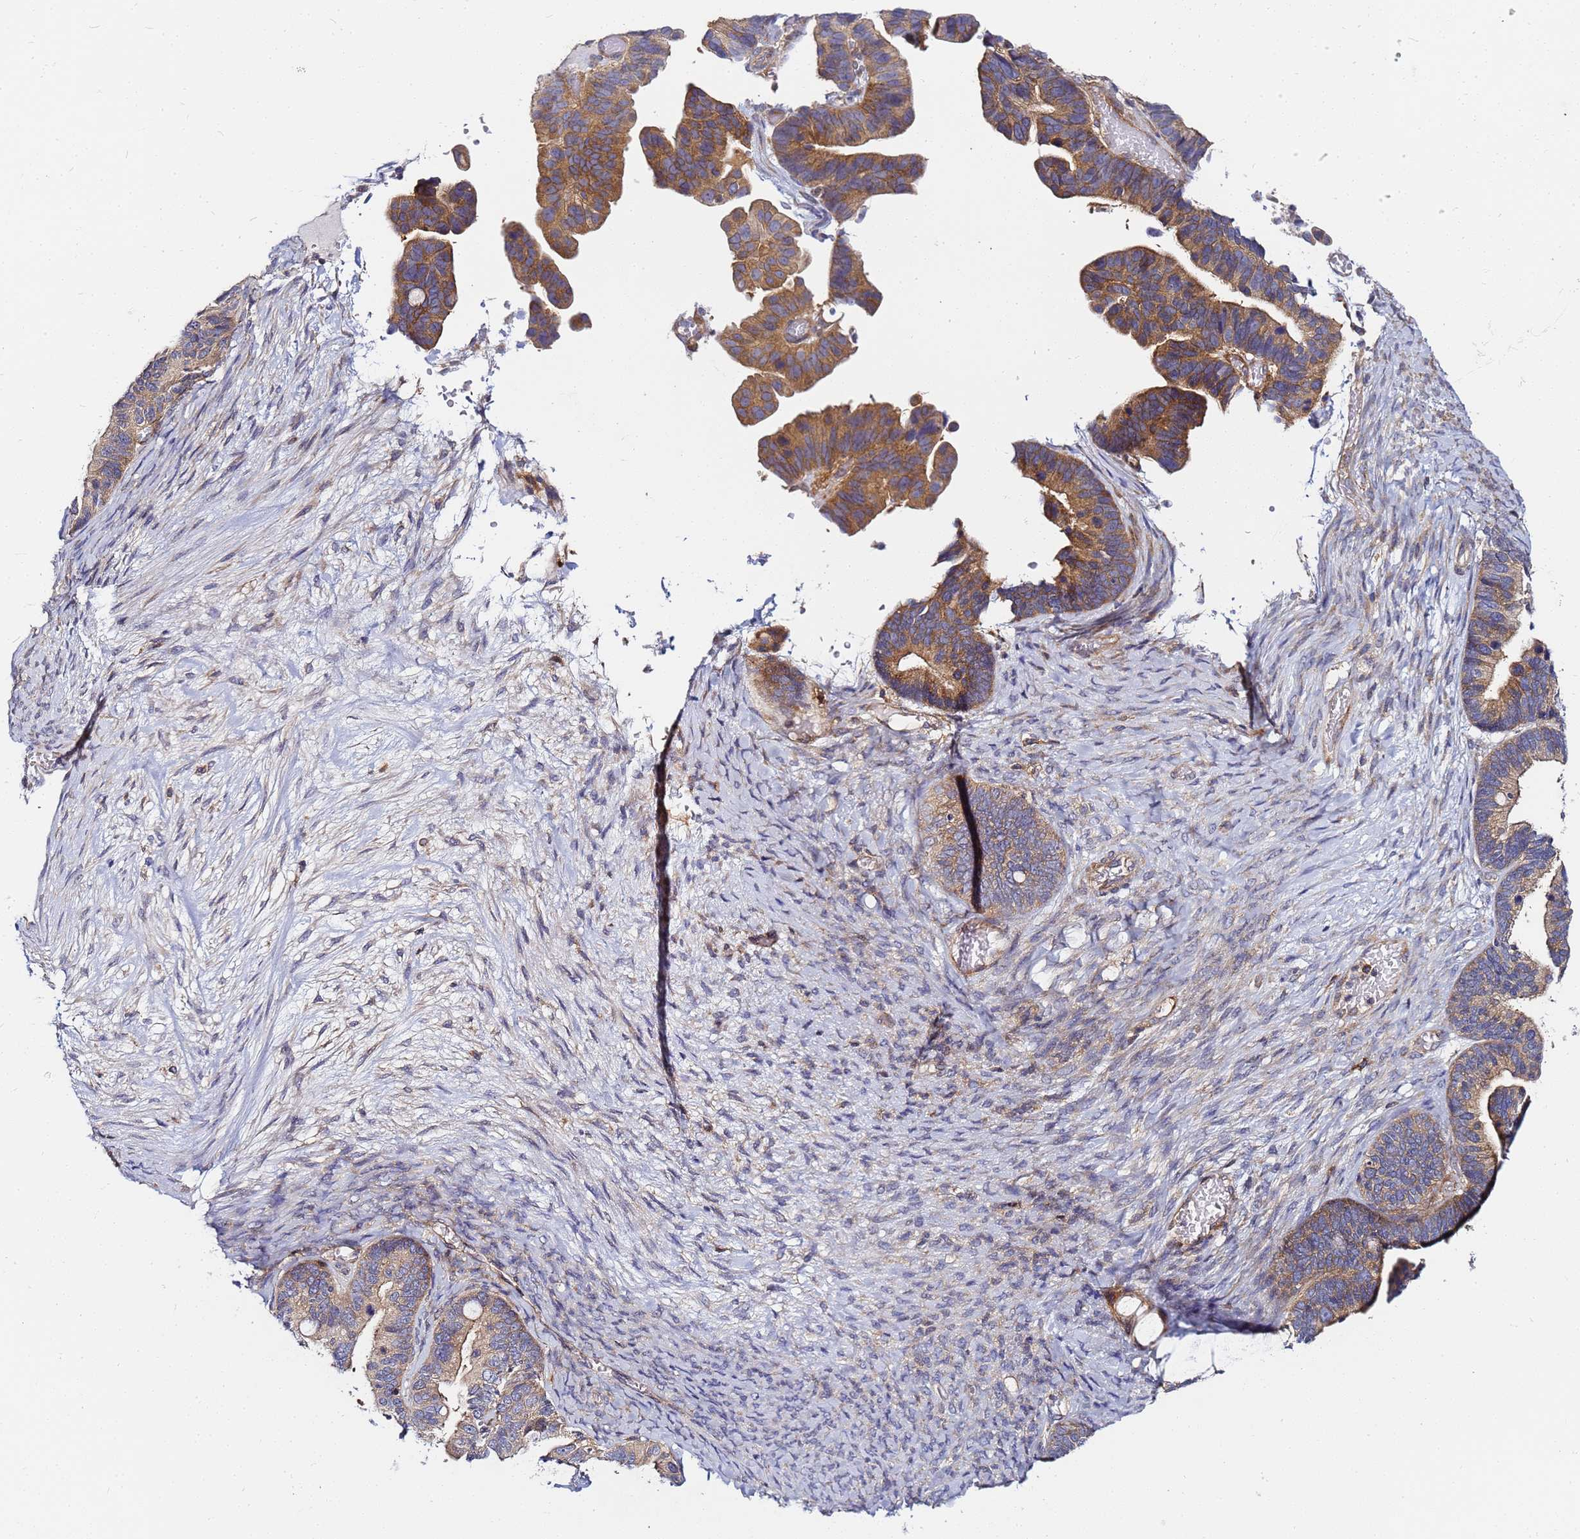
{"staining": {"intensity": "moderate", "quantity": ">75%", "location": "cytoplasmic/membranous"}, "tissue": "ovarian cancer", "cell_type": "Tumor cells", "image_type": "cancer", "snomed": [{"axis": "morphology", "description": "Cystadenocarcinoma, serous, NOS"}, {"axis": "topography", "description": "Ovary"}], "caption": "About >75% of tumor cells in human ovarian serous cystadenocarcinoma display moderate cytoplasmic/membranous protein staining as visualized by brown immunohistochemical staining.", "gene": "CHM", "patient": {"sex": "female", "age": 56}}